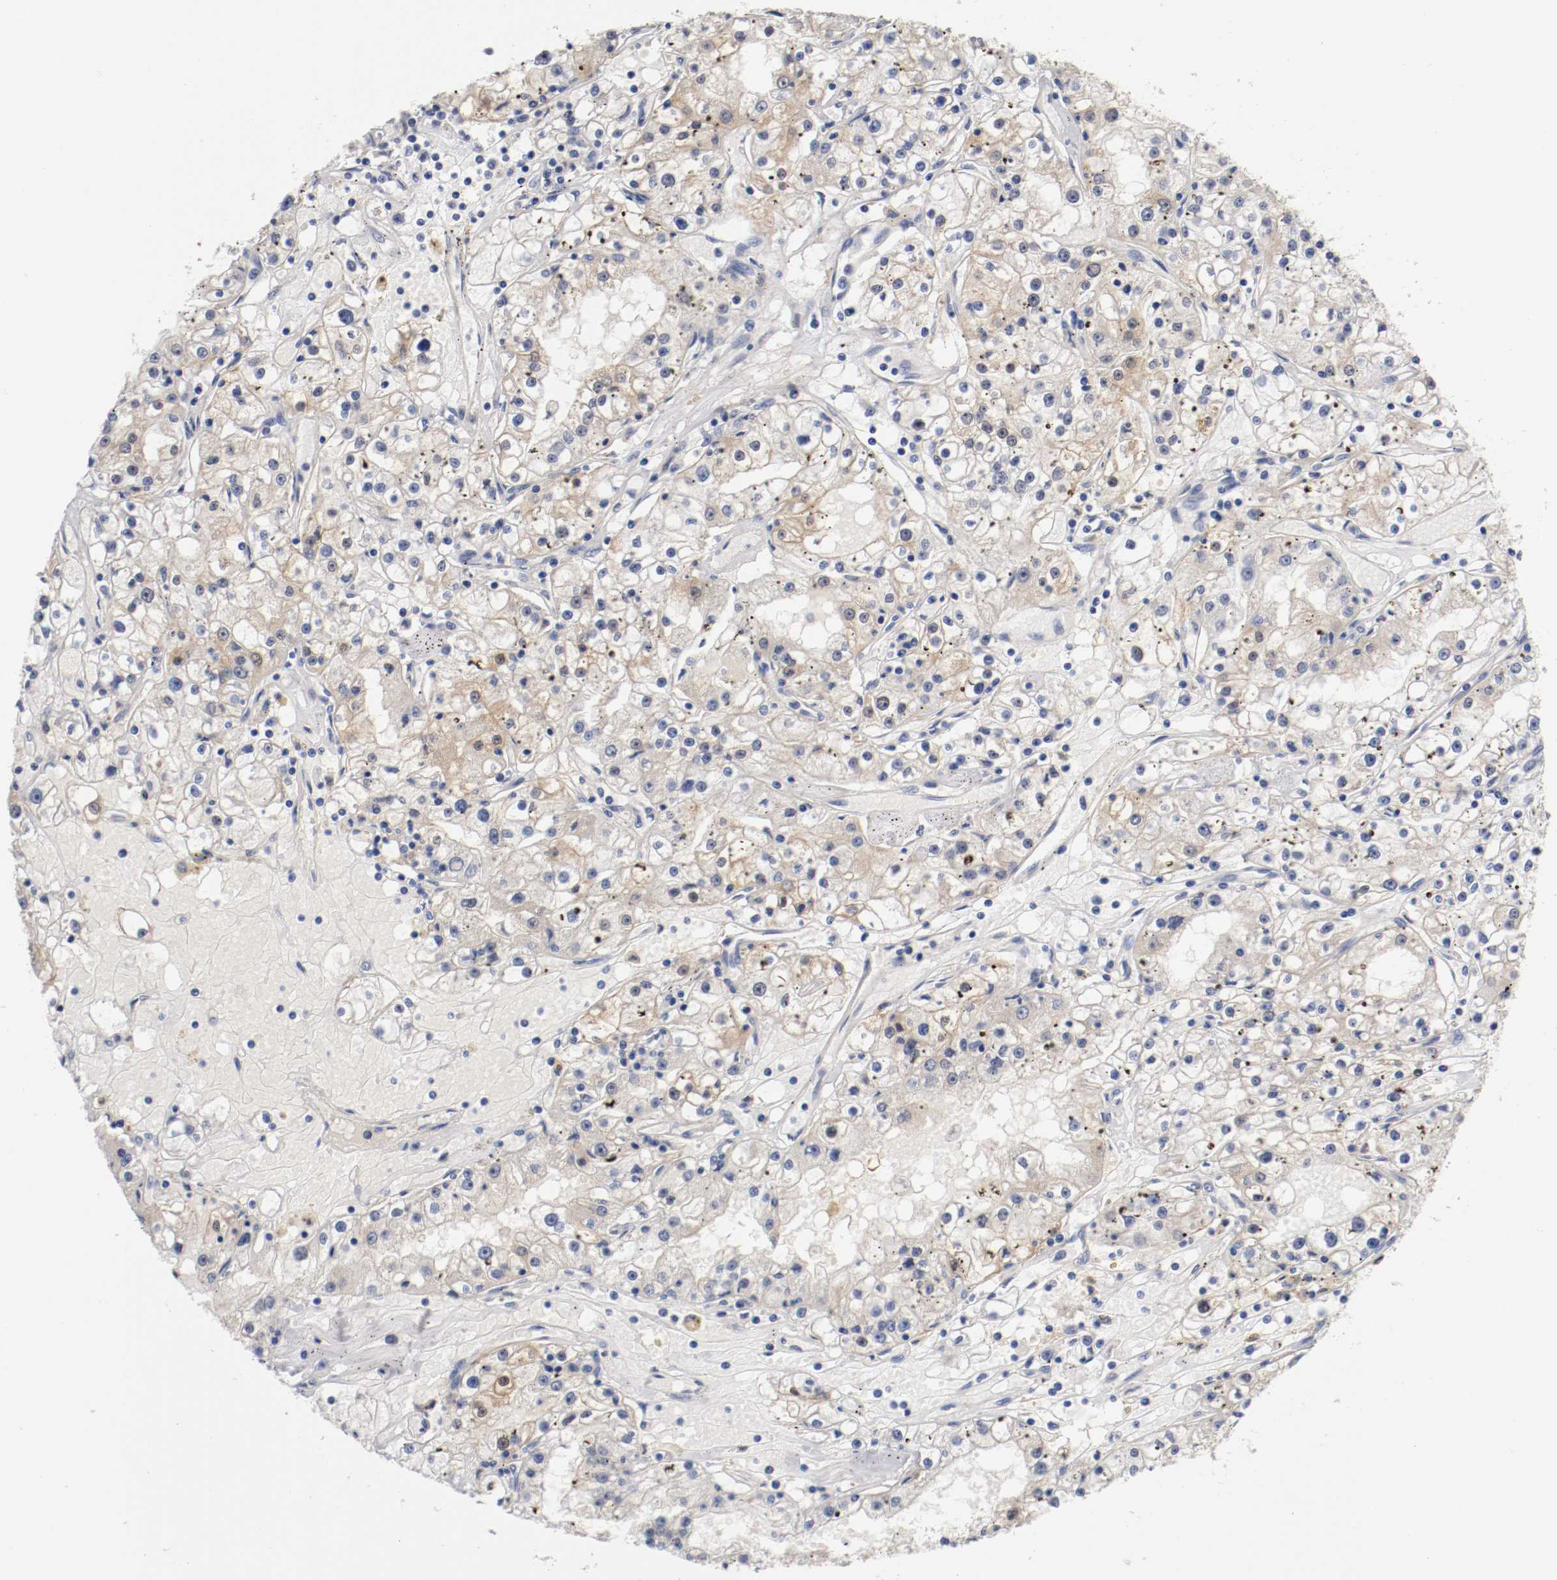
{"staining": {"intensity": "negative", "quantity": "none", "location": "none"}, "tissue": "renal cancer", "cell_type": "Tumor cells", "image_type": "cancer", "snomed": [{"axis": "morphology", "description": "Adenocarcinoma, NOS"}, {"axis": "topography", "description": "Kidney"}], "caption": "Tumor cells are negative for protein expression in human renal cancer.", "gene": "PCSK6", "patient": {"sex": "male", "age": 56}}